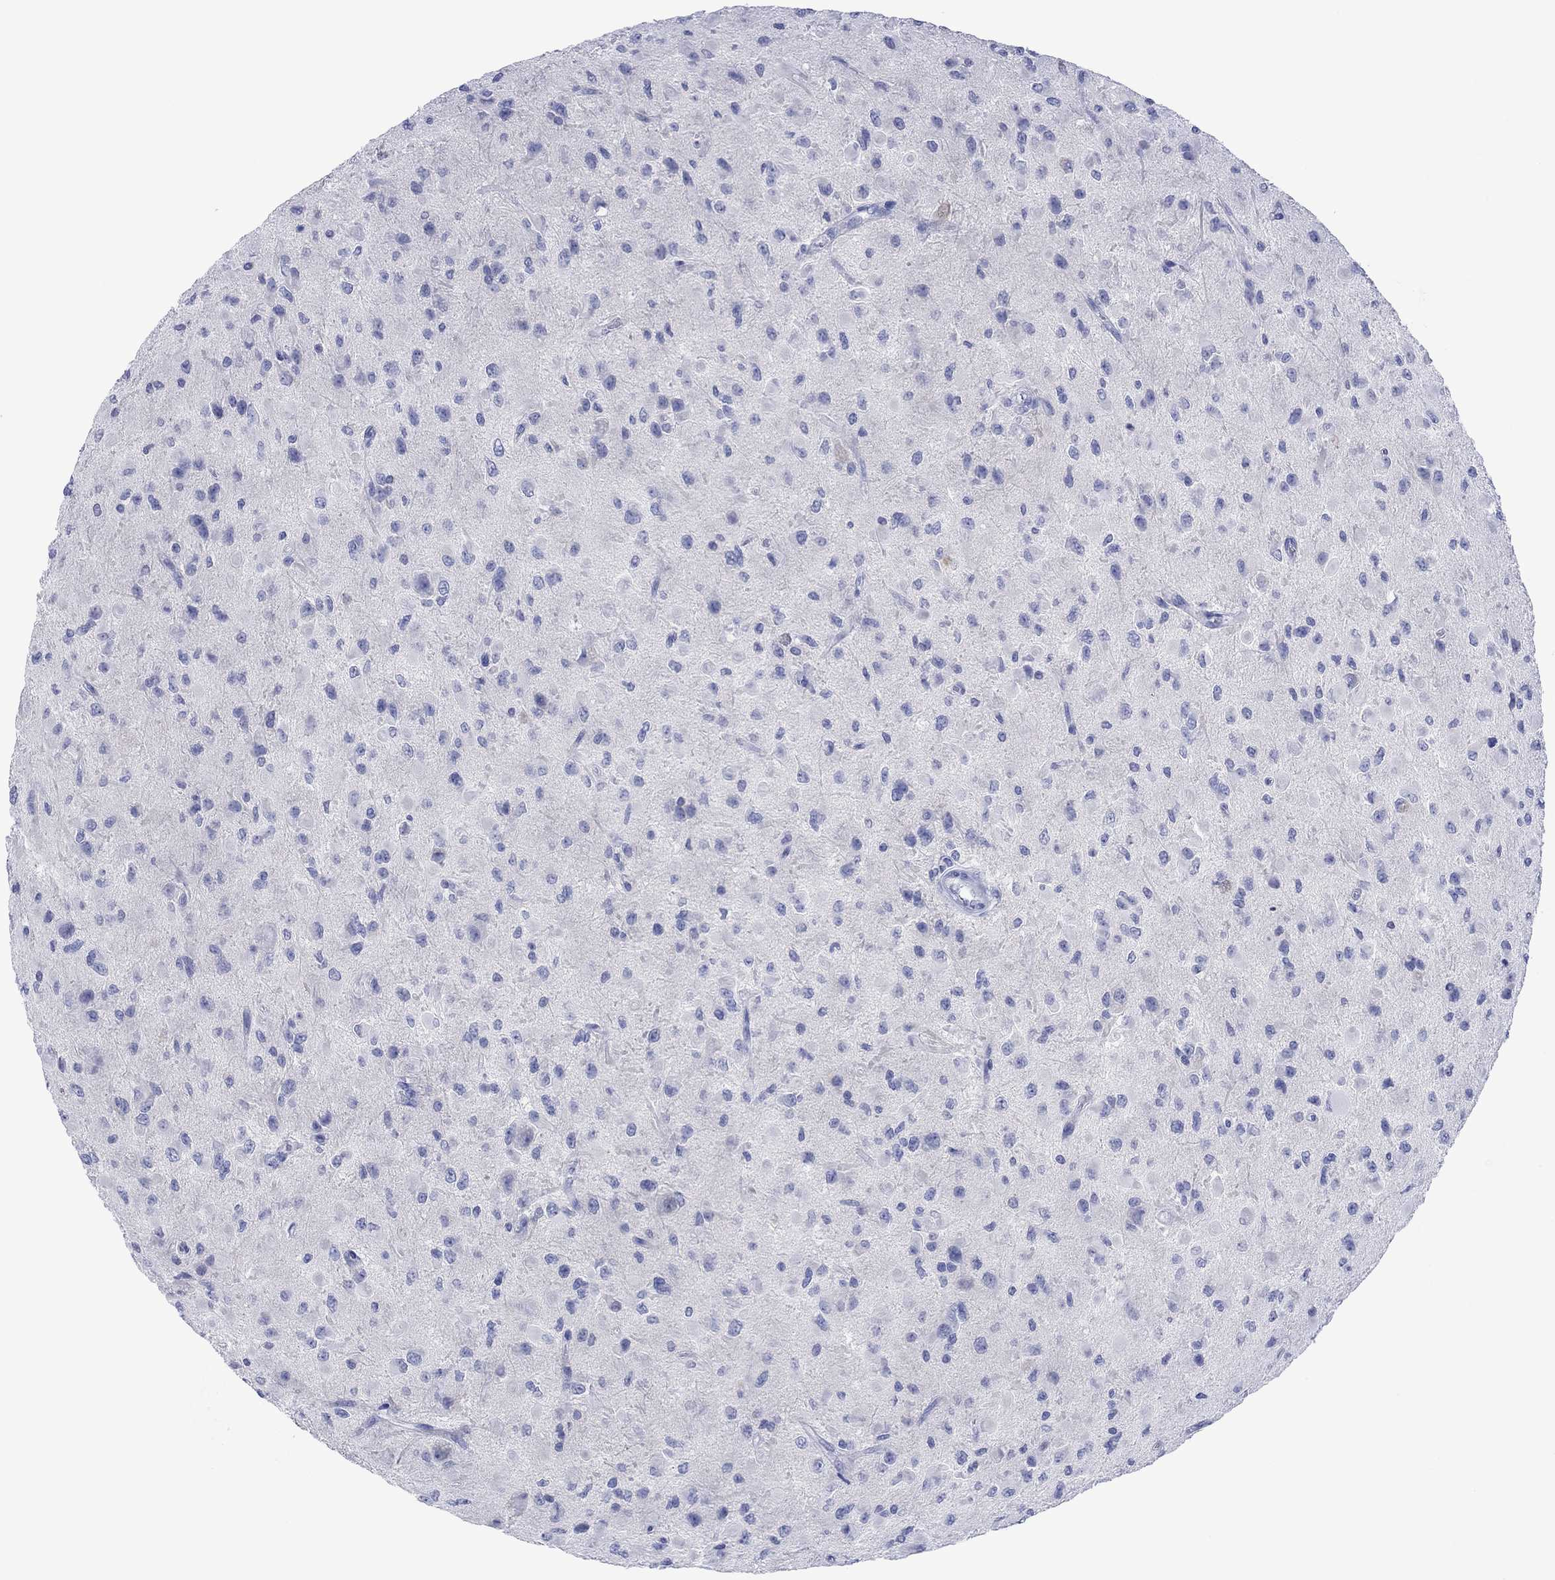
{"staining": {"intensity": "negative", "quantity": "none", "location": "none"}, "tissue": "glioma", "cell_type": "Tumor cells", "image_type": "cancer", "snomed": [{"axis": "morphology", "description": "Glioma, malignant, High grade"}, {"axis": "topography", "description": "Cerebral cortex"}], "caption": "Tumor cells are negative for protein expression in human glioma. (DAB (3,3'-diaminobenzidine) IHC, high magnification).", "gene": "MLANA", "patient": {"sex": "male", "age": 35}}